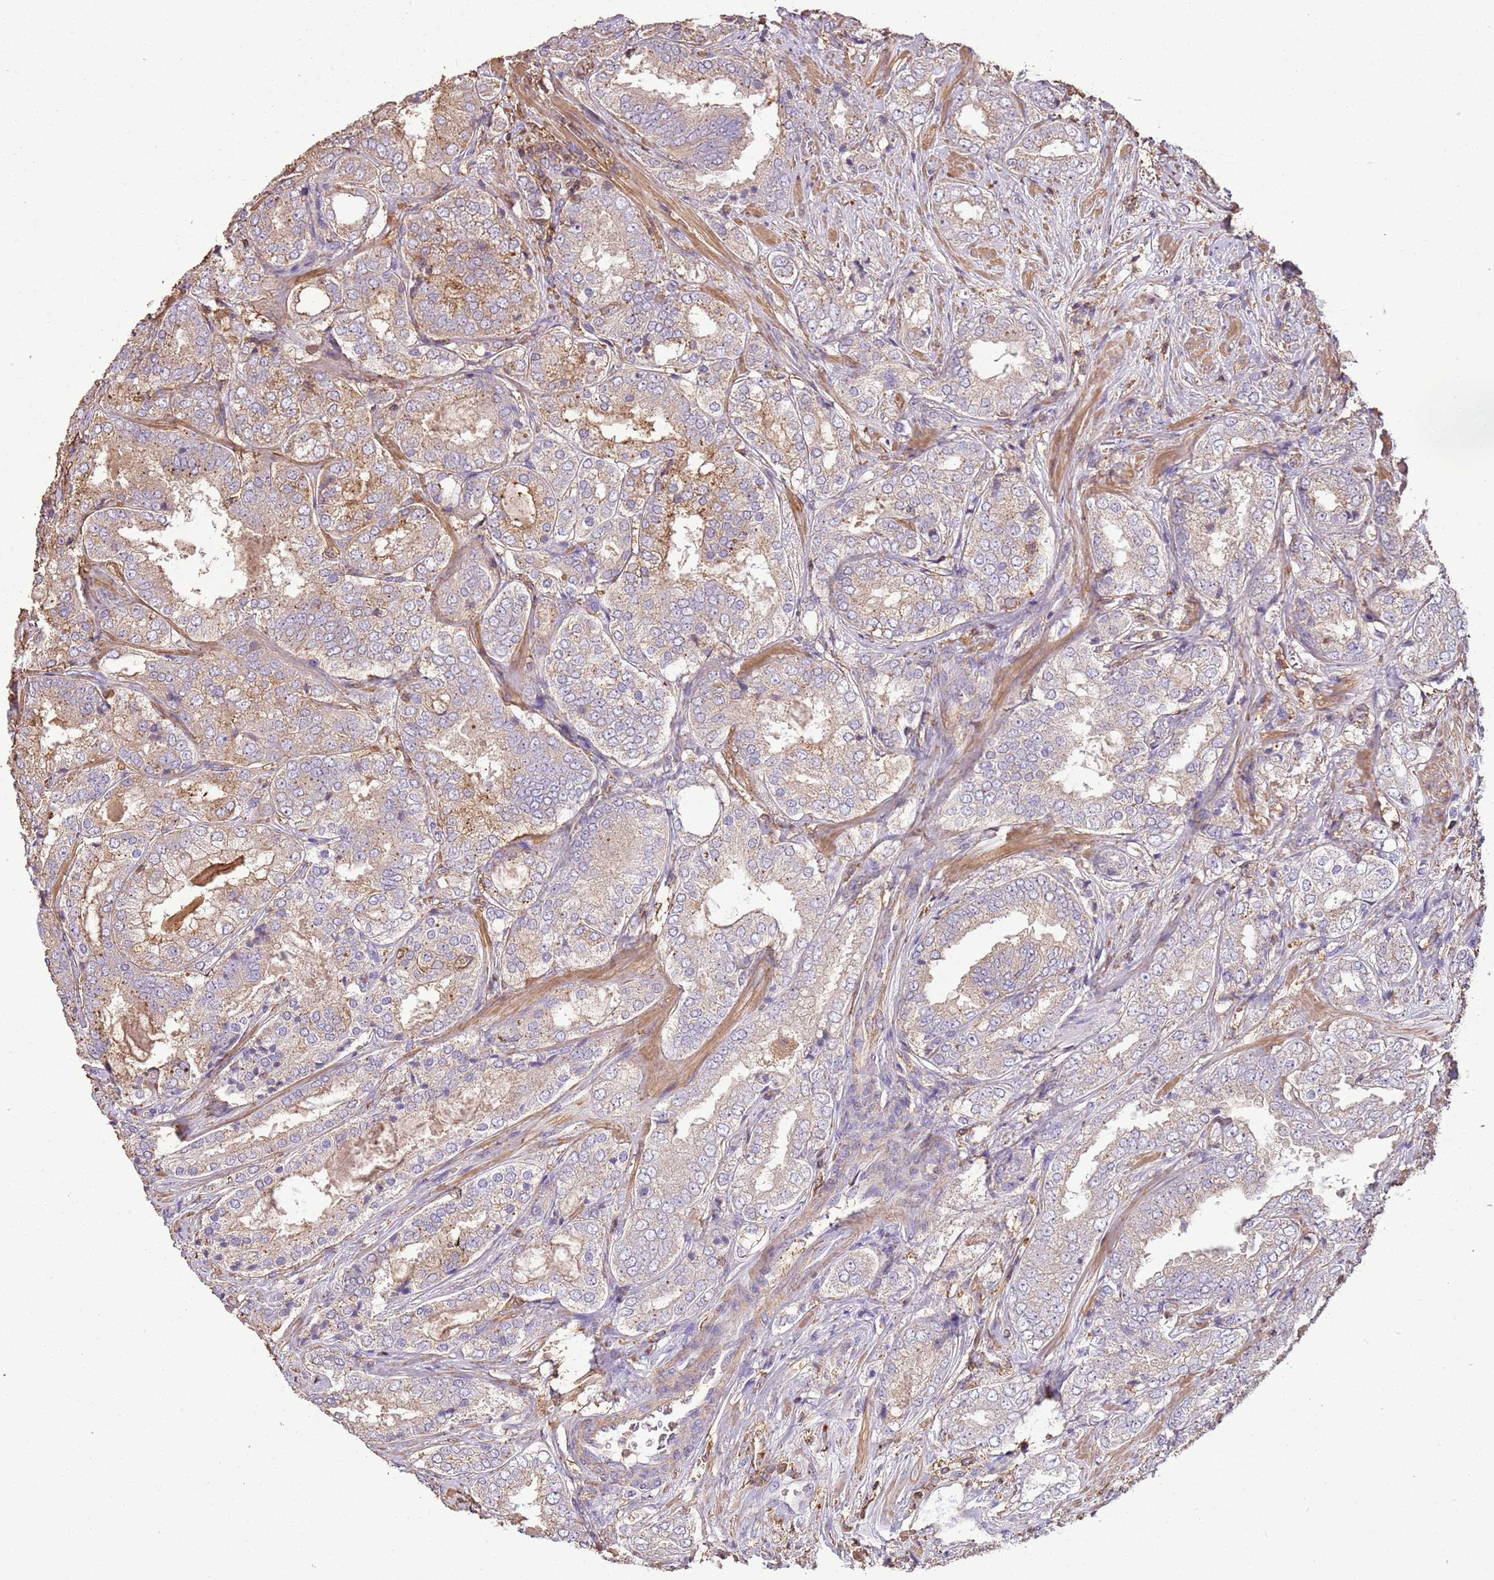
{"staining": {"intensity": "moderate", "quantity": "<25%", "location": "cytoplasmic/membranous"}, "tissue": "prostate cancer", "cell_type": "Tumor cells", "image_type": "cancer", "snomed": [{"axis": "morphology", "description": "Adenocarcinoma, High grade"}, {"axis": "topography", "description": "Prostate"}], "caption": "Immunohistochemistry (IHC) photomicrograph of prostate high-grade adenocarcinoma stained for a protein (brown), which shows low levels of moderate cytoplasmic/membranous positivity in about <25% of tumor cells.", "gene": "ARL10", "patient": {"sex": "male", "age": 63}}